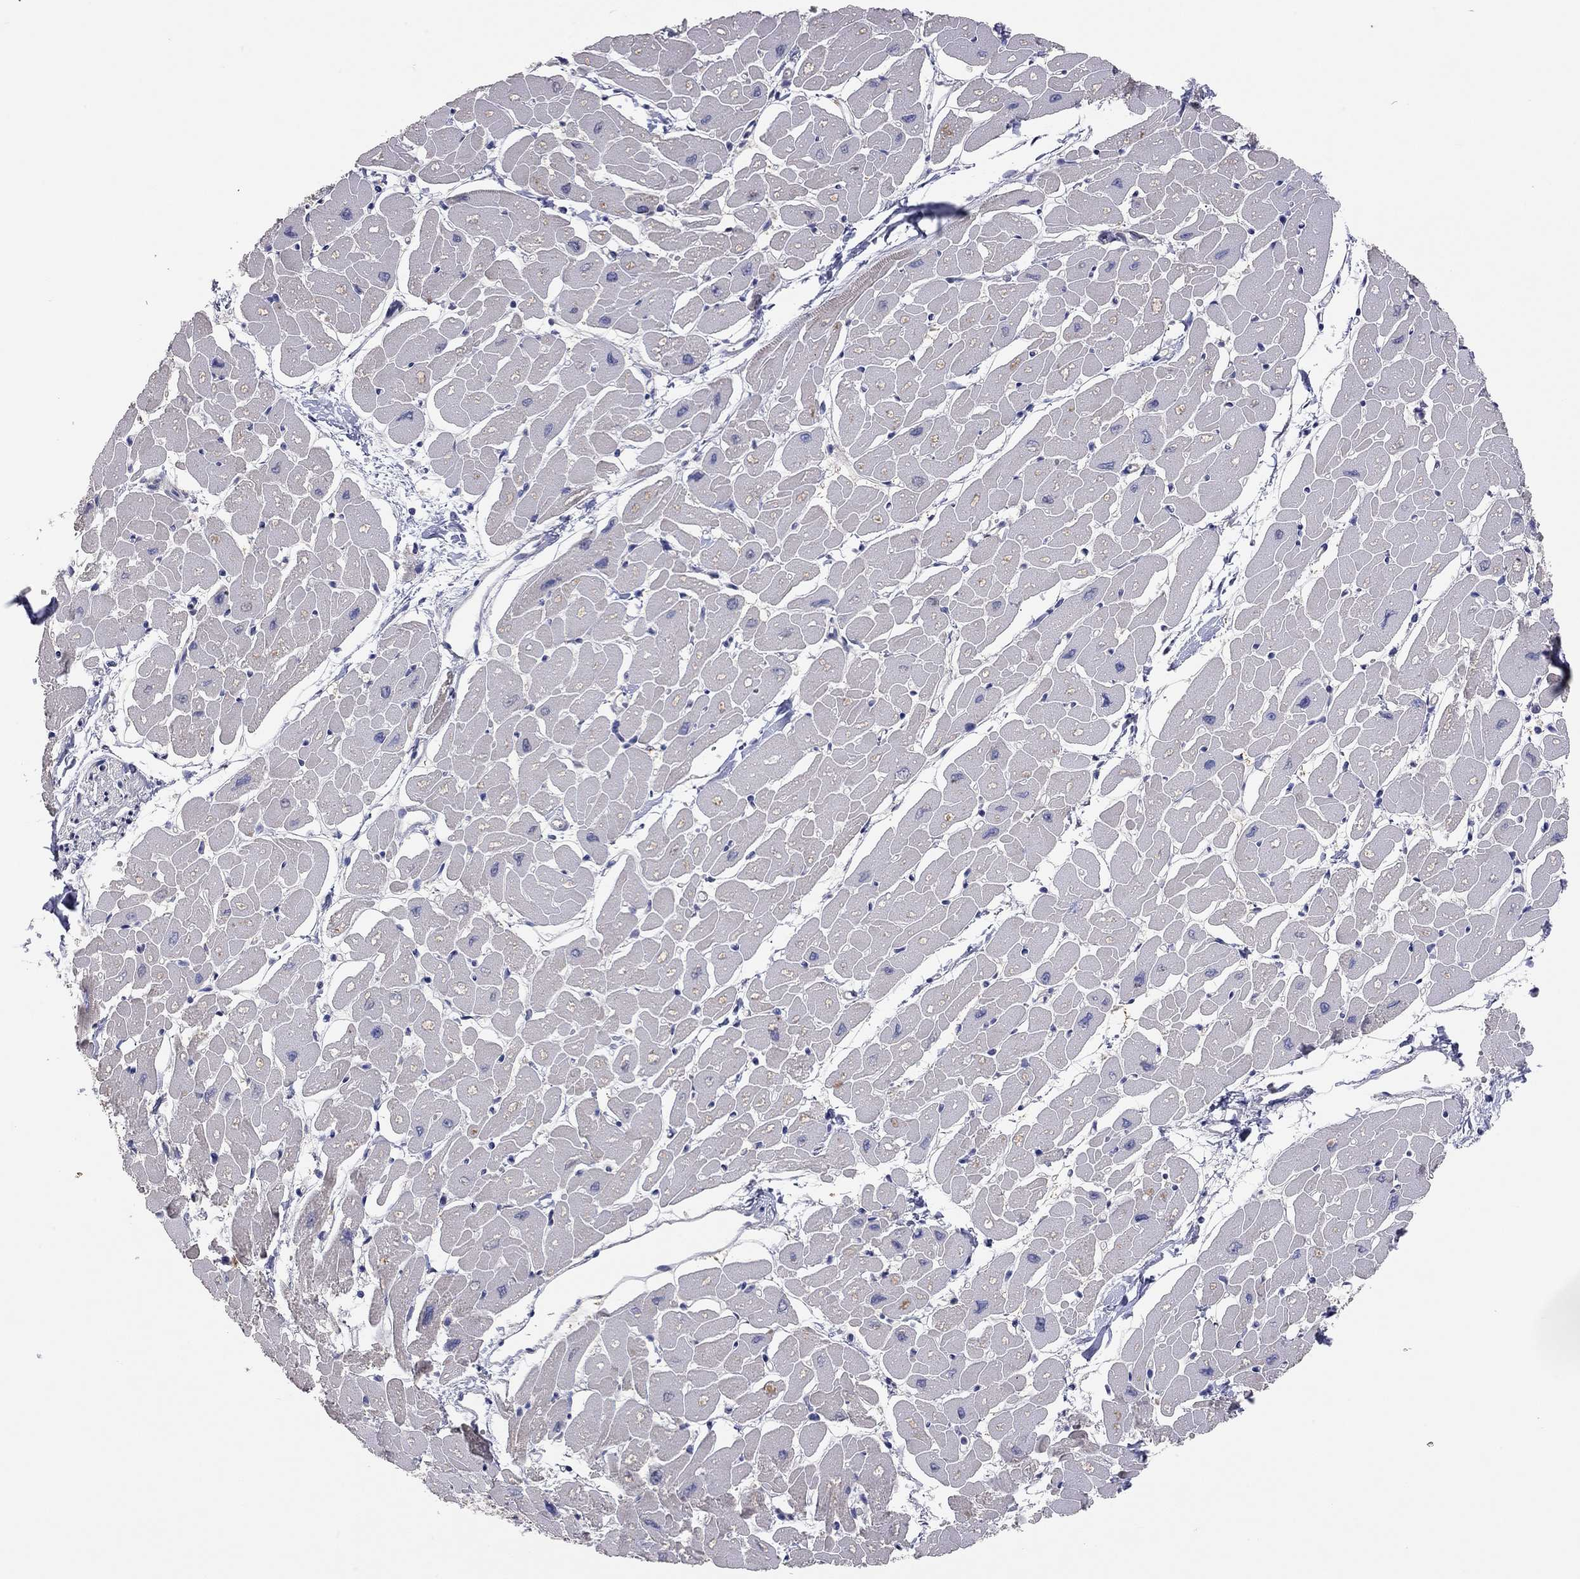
{"staining": {"intensity": "negative", "quantity": "none", "location": "none"}, "tissue": "heart muscle", "cell_type": "Cardiomyocytes", "image_type": "normal", "snomed": [{"axis": "morphology", "description": "Normal tissue, NOS"}, {"axis": "topography", "description": "Heart"}], "caption": "Heart muscle was stained to show a protein in brown. There is no significant staining in cardiomyocytes.", "gene": "KCNB1", "patient": {"sex": "male", "age": 57}}